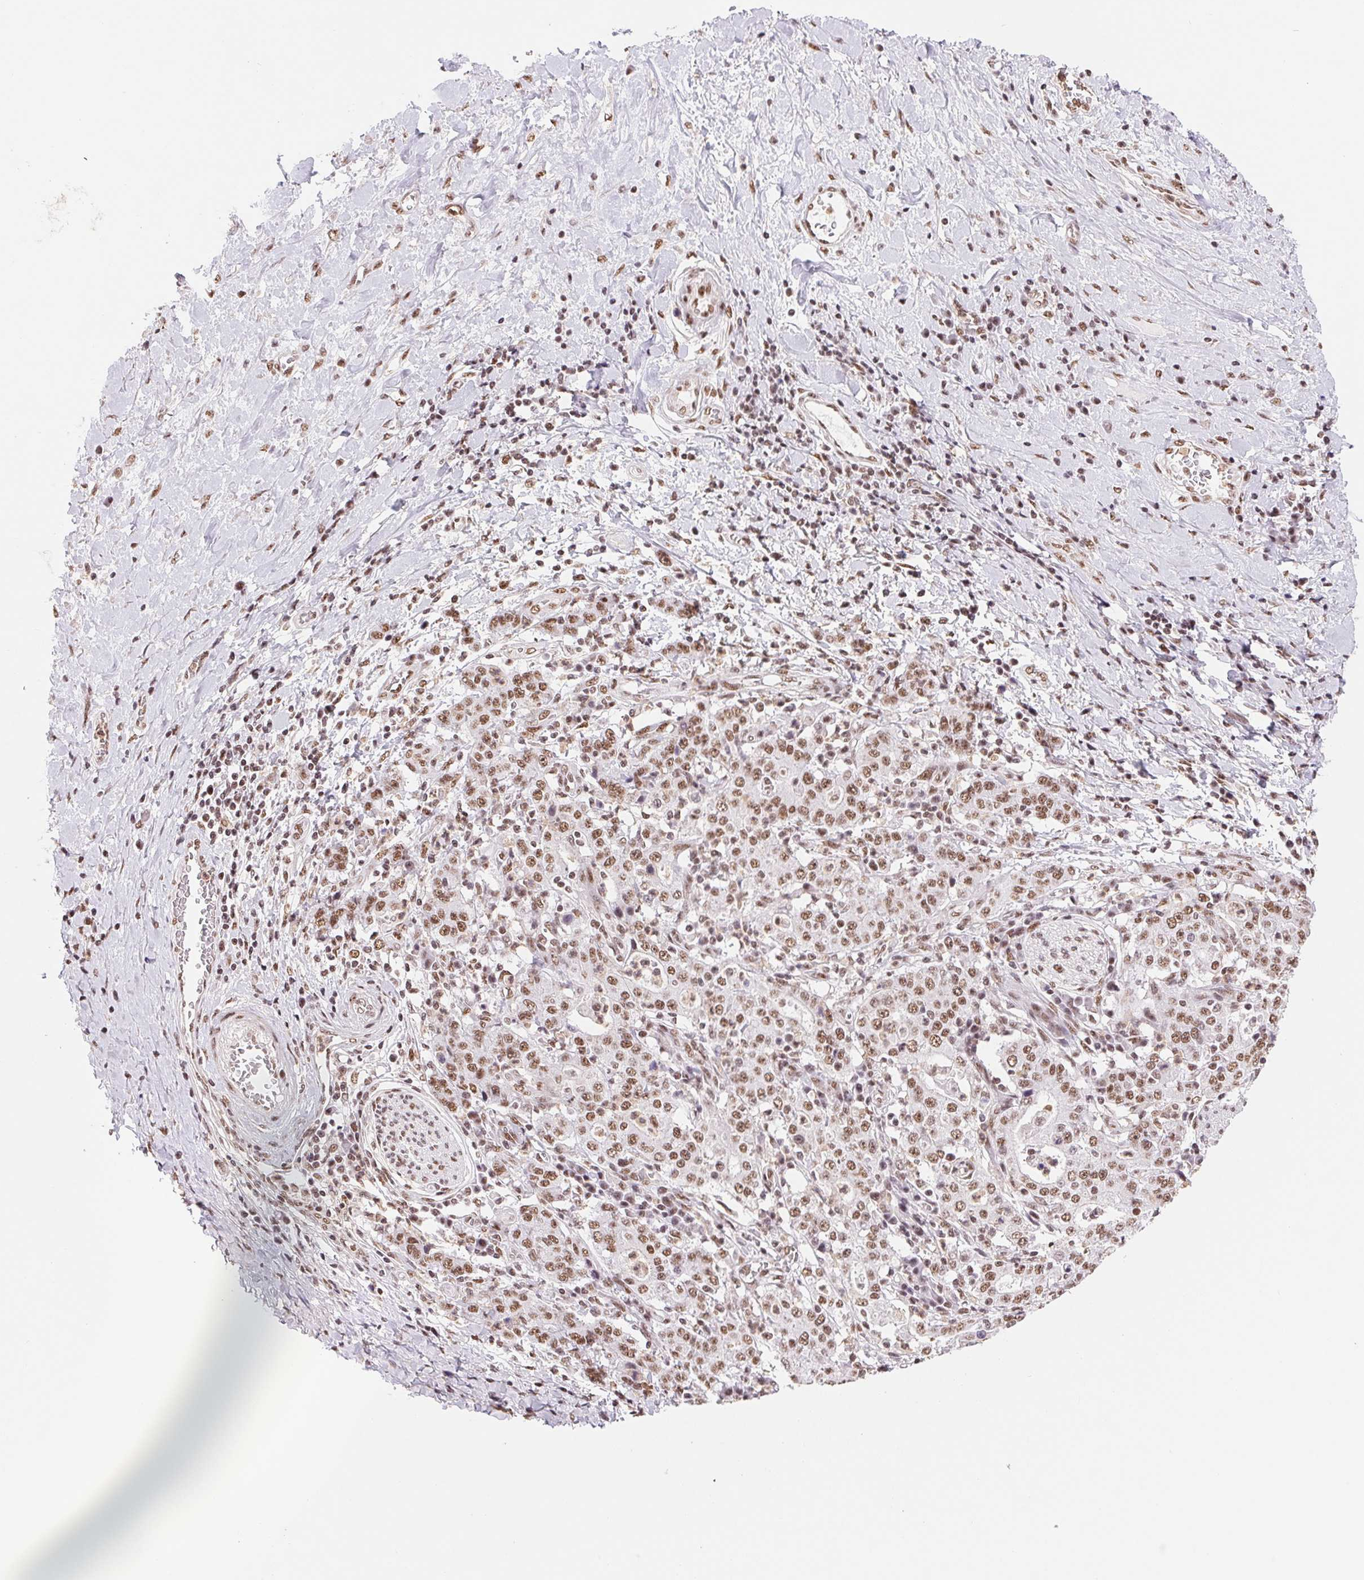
{"staining": {"intensity": "moderate", "quantity": ">75%", "location": "nuclear"}, "tissue": "stomach cancer", "cell_type": "Tumor cells", "image_type": "cancer", "snomed": [{"axis": "morphology", "description": "Normal tissue, NOS"}, {"axis": "morphology", "description": "Adenocarcinoma, NOS"}, {"axis": "topography", "description": "Stomach, upper"}, {"axis": "topography", "description": "Stomach"}], "caption": "Stomach cancer stained with immunohistochemistry exhibits moderate nuclear staining in approximately >75% of tumor cells.", "gene": "SREK1", "patient": {"sex": "male", "age": 59}}